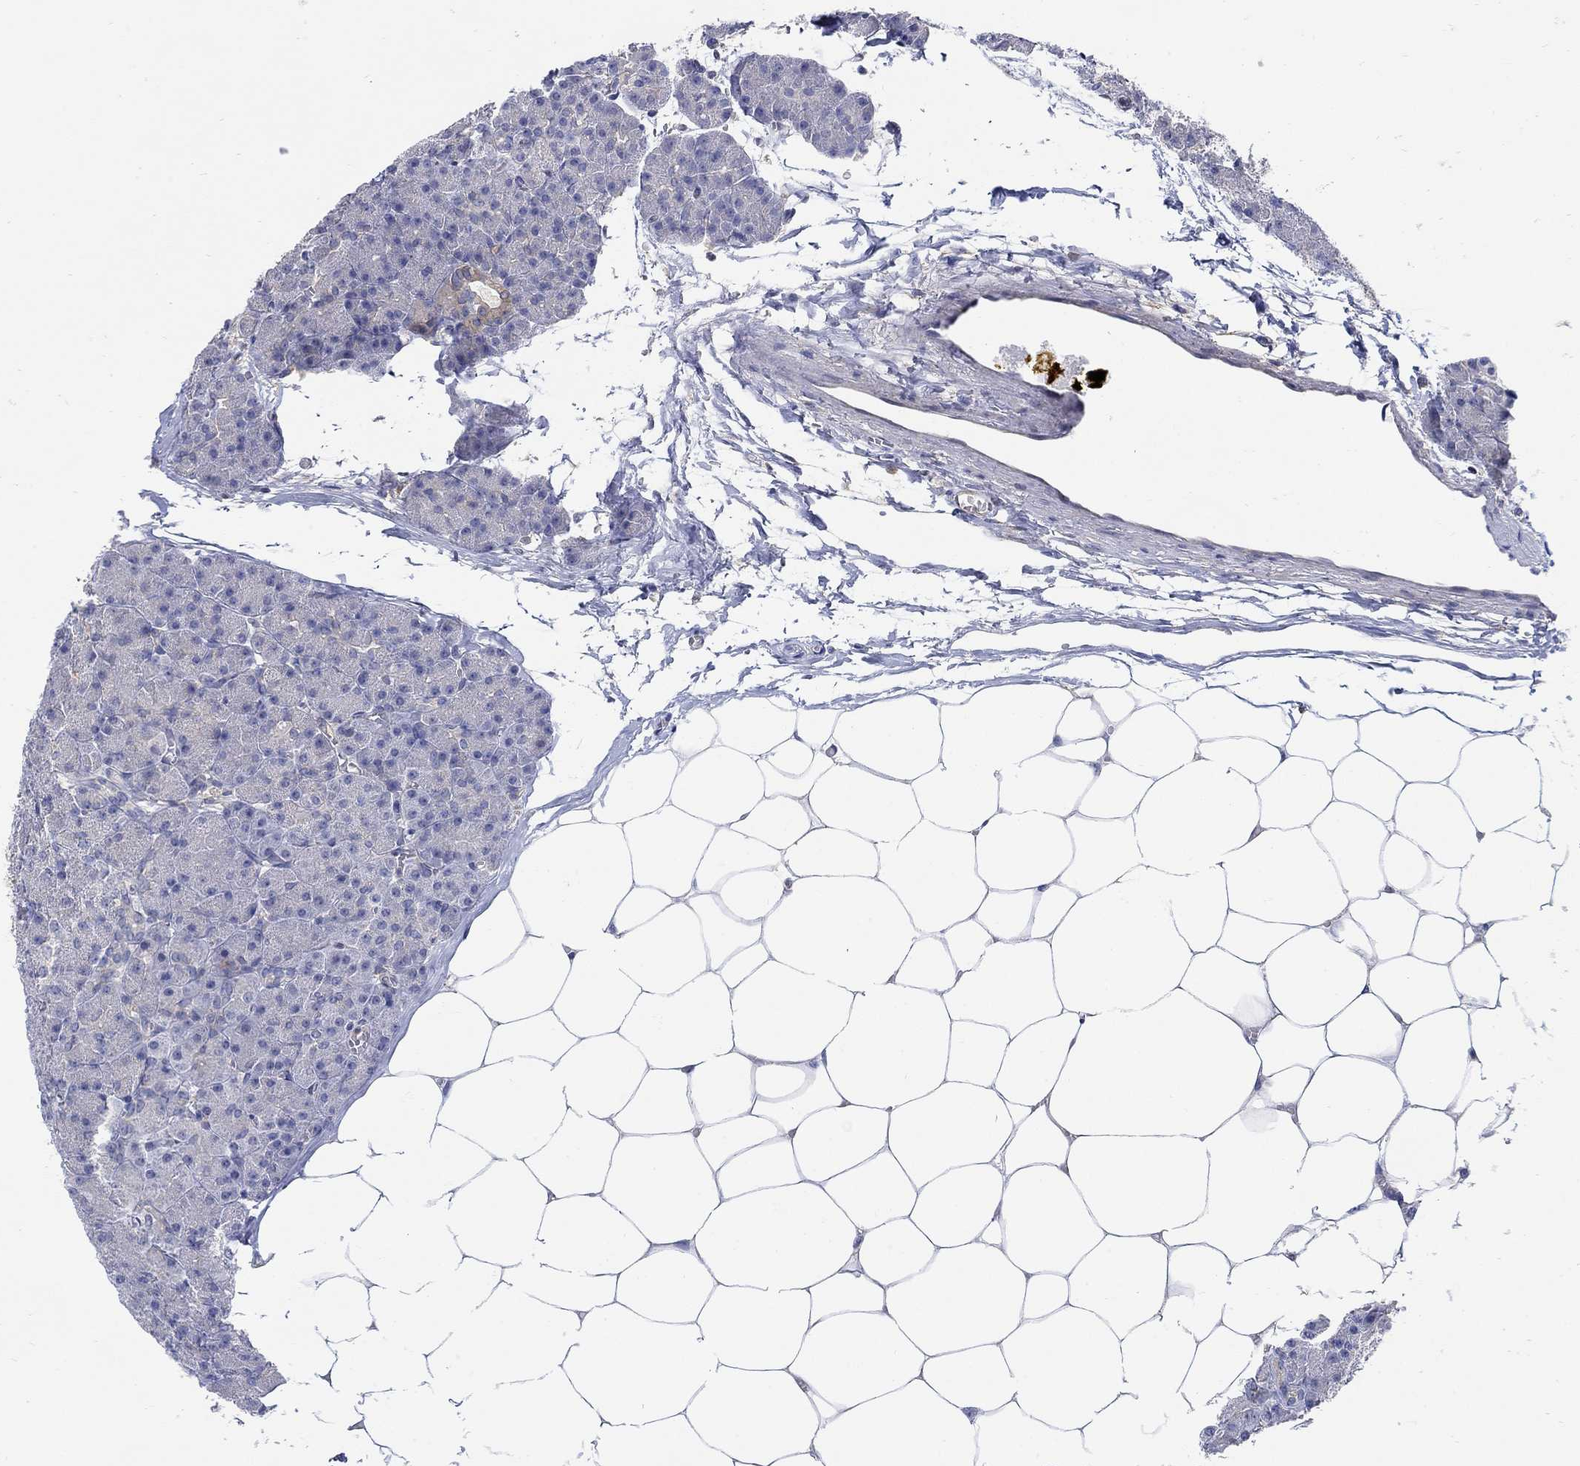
{"staining": {"intensity": "weak", "quantity": "<25%", "location": "cytoplasmic/membranous"}, "tissue": "pancreas", "cell_type": "Exocrine glandular cells", "image_type": "normal", "snomed": [{"axis": "morphology", "description": "Normal tissue, NOS"}, {"axis": "topography", "description": "Pancreas"}], "caption": "Immunohistochemistry (IHC) image of unremarkable pancreas: human pancreas stained with DAB (3,3'-diaminobenzidine) displays no significant protein positivity in exocrine glandular cells. (Brightfield microscopy of DAB (3,3'-diaminobenzidine) IHC at high magnification).", "gene": "TEKT3", "patient": {"sex": "female", "age": 45}}